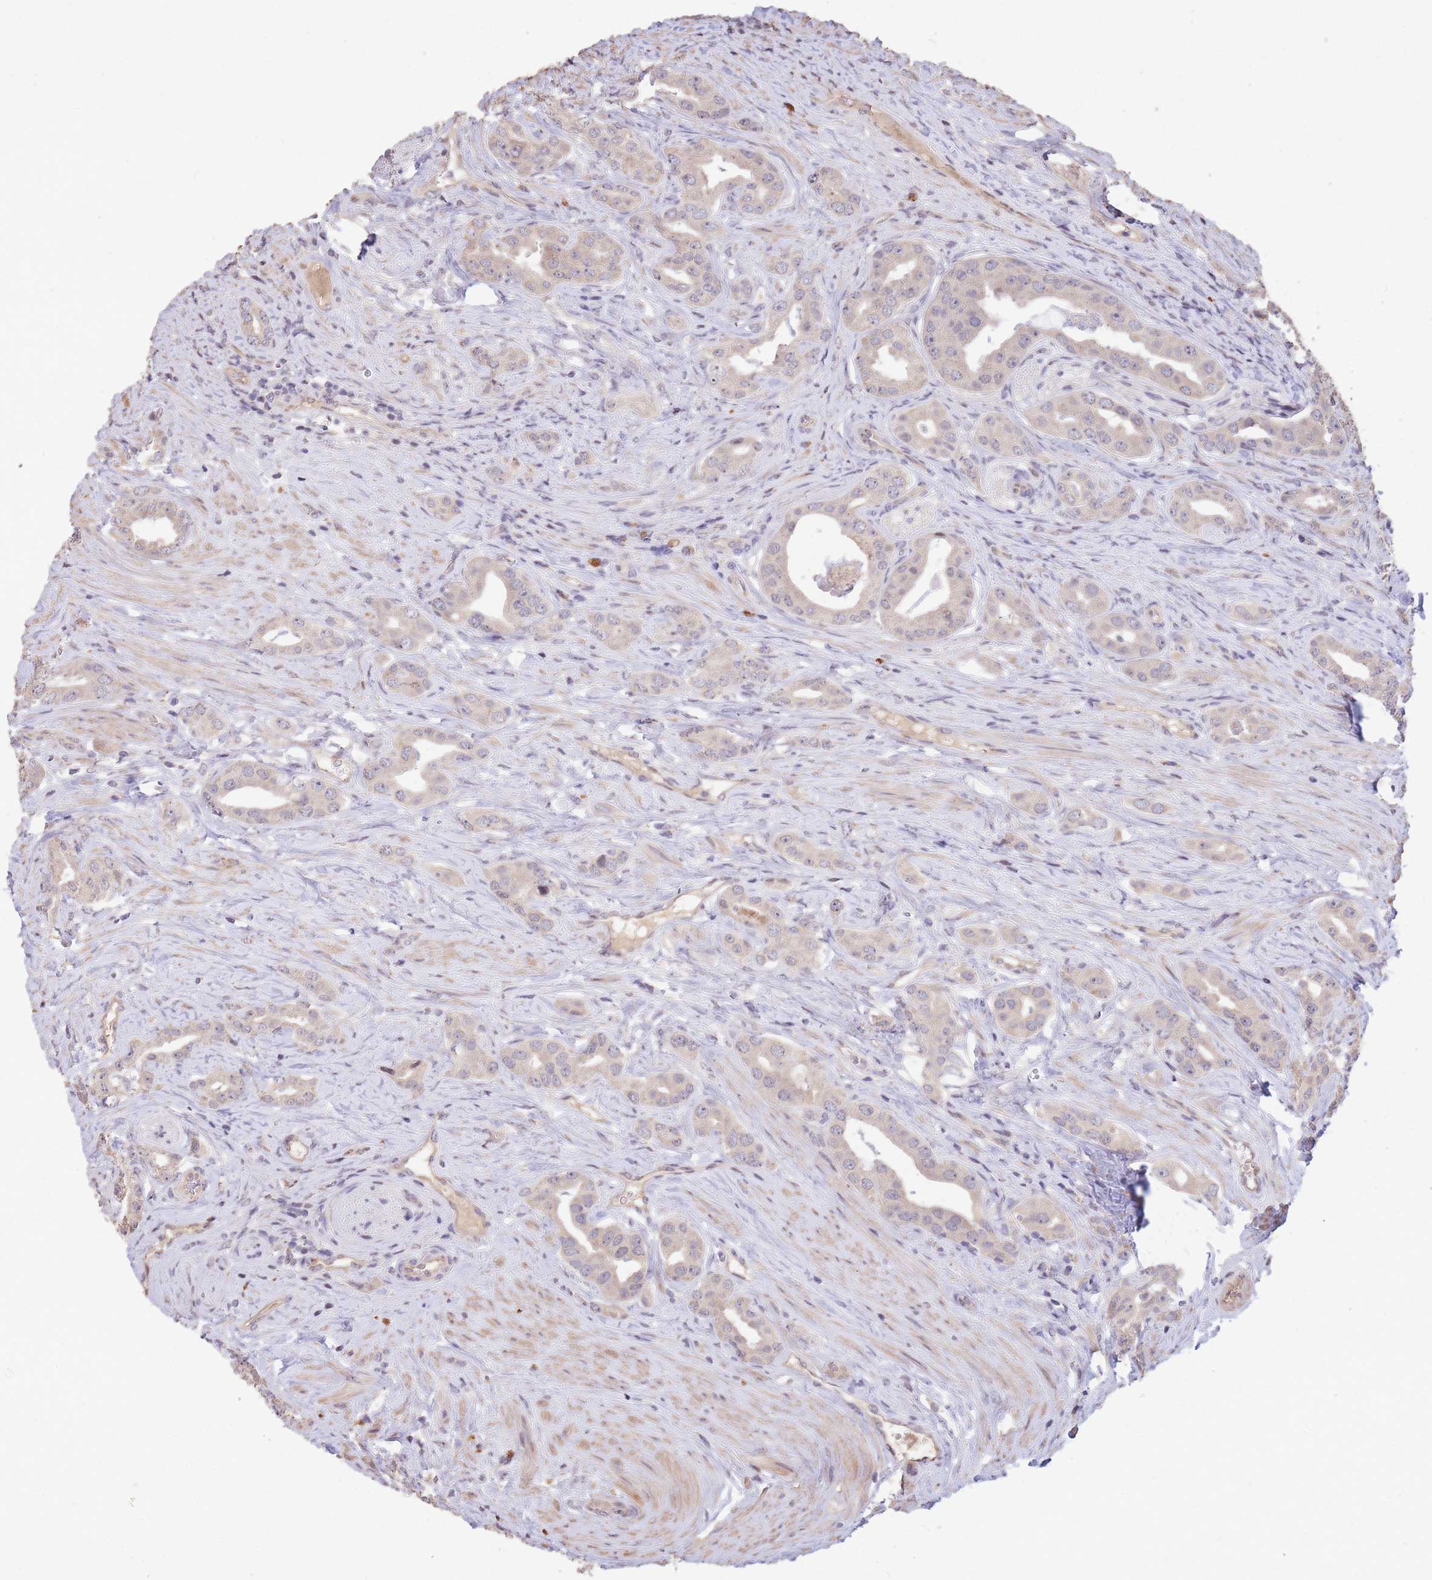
{"staining": {"intensity": "negative", "quantity": "none", "location": "none"}, "tissue": "prostate cancer", "cell_type": "Tumor cells", "image_type": "cancer", "snomed": [{"axis": "morphology", "description": "Adenocarcinoma, High grade"}, {"axis": "topography", "description": "Prostate"}], "caption": "This is an immunohistochemistry image of adenocarcinoma (high-grade) (prostate). There is no staining in tumor cells.", "gene": "RGS14", "patient": {"sex": "male", "age": 63}}